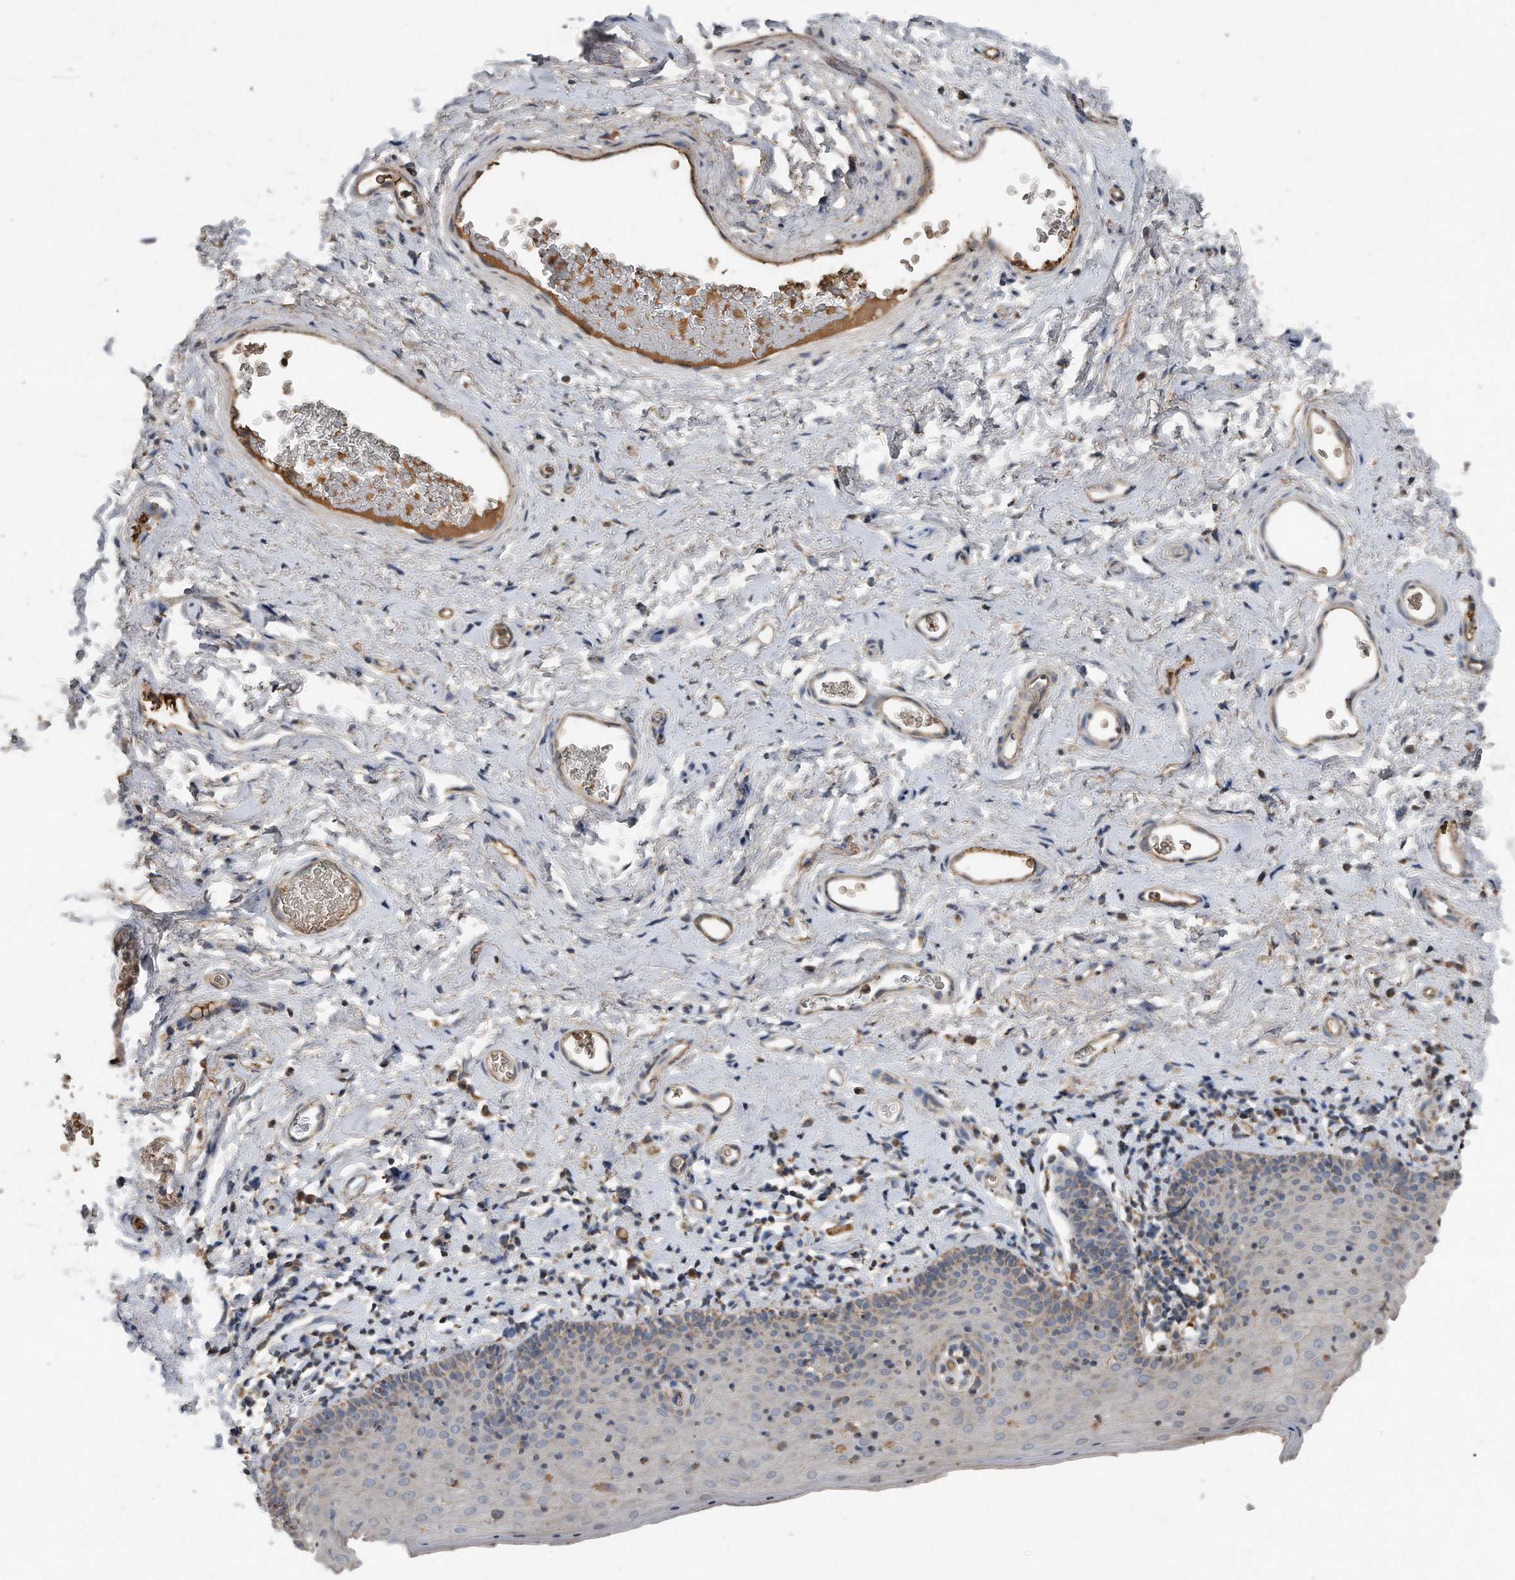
{"staining": {"intensity": "weak", "quantity": "<25%", "location": "cytoplasmic/membranous"}, "tissue": "skin", "cell_type": "Epidermal cells", "image_type": "normal", "snomed": [{"axis": "morphology", "description": "Normal tissue, NOS"}, {"axis": "topography", "description": "Vulva"}], "caption": "Immunohistochemical staining of benign human skin reveals no significant positivity in epidermal cells.", "gene": "SDHA", "patient": {"sex": "female", "age": 66}}